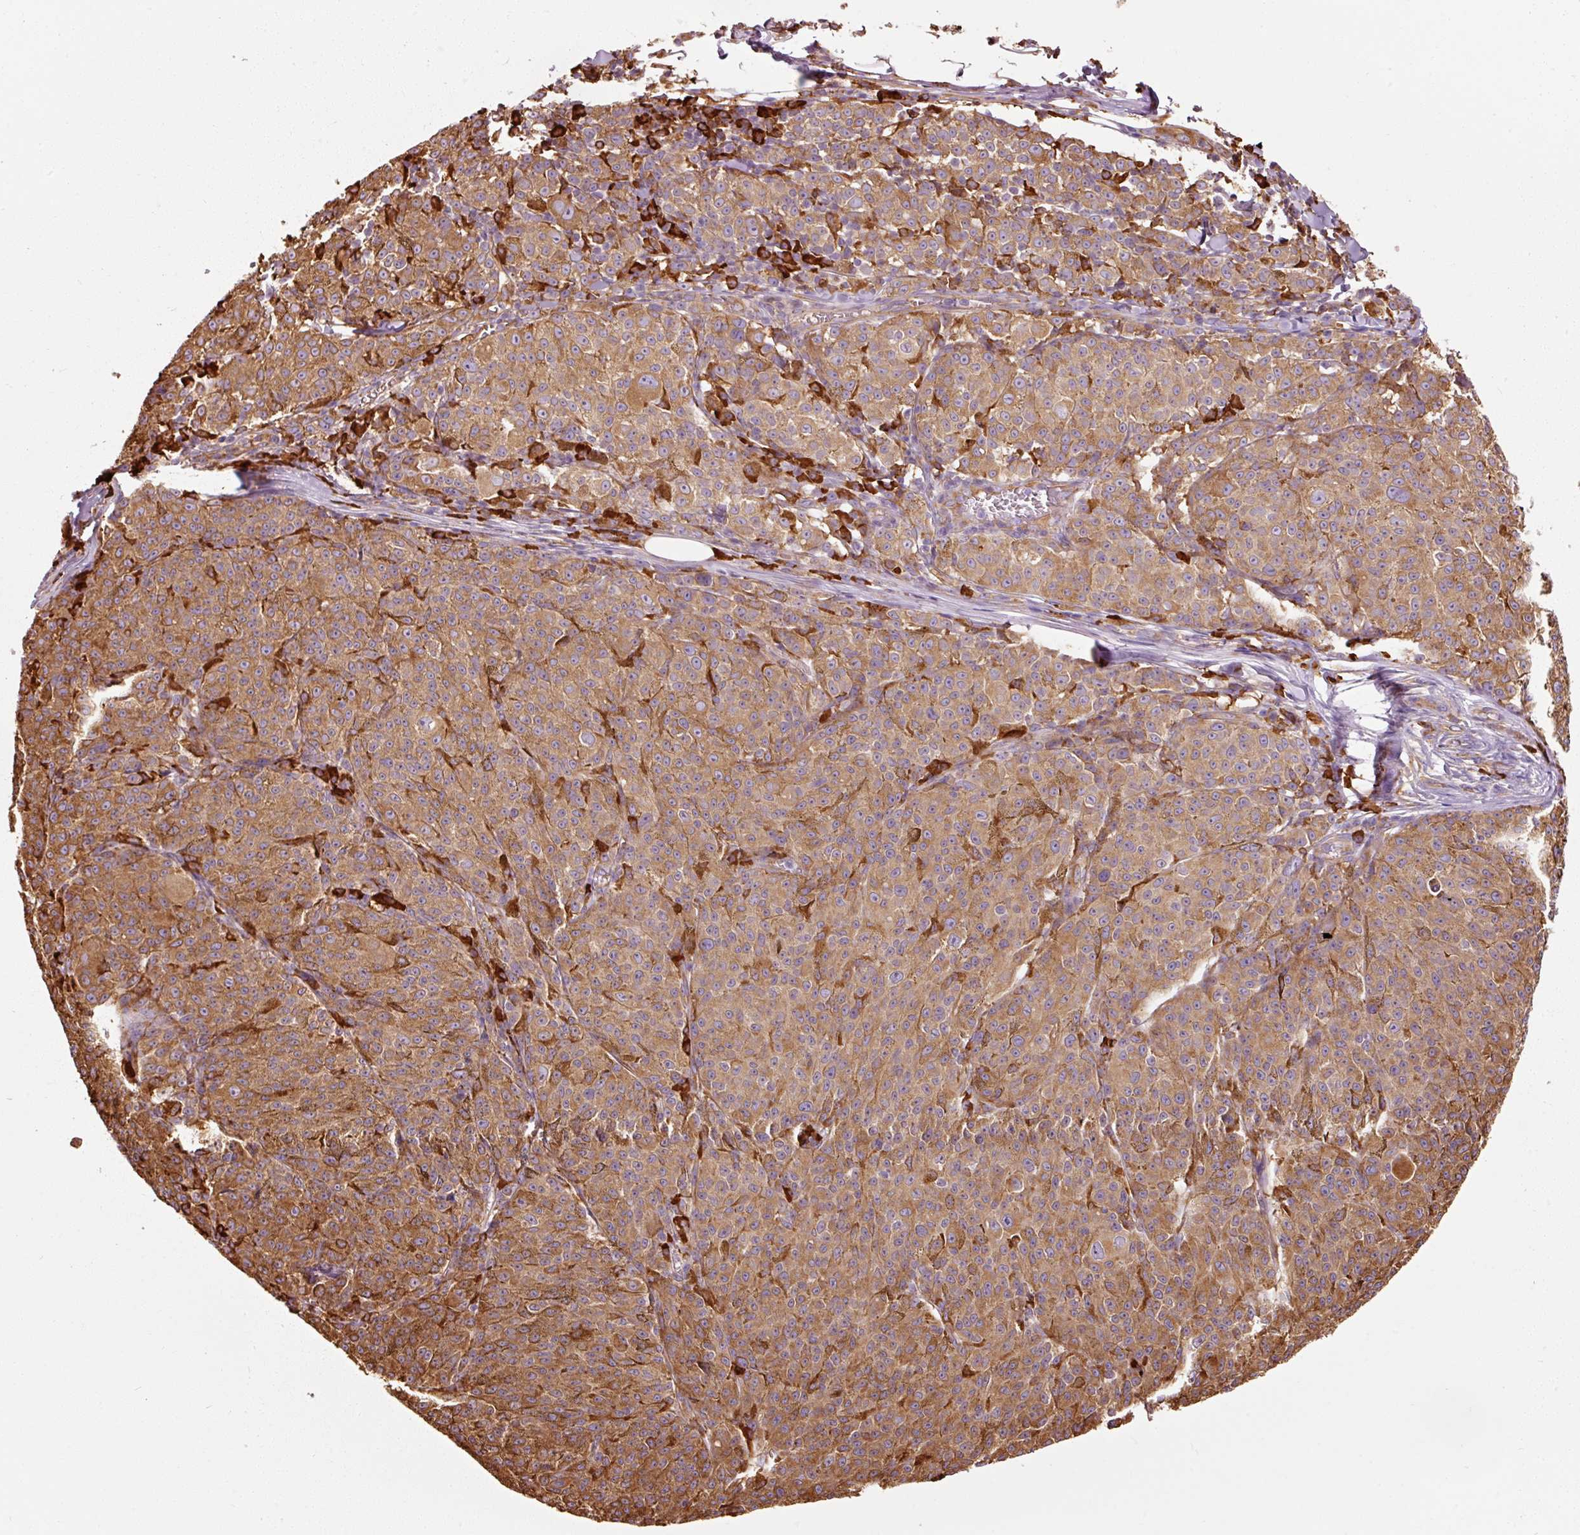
{"staining": {"intensity": "strong", "quantity": ">75%", "location": "cytoplasmic/membranous"}, "tissue": "melanoma", "cell_type": "Tumor cells", "image_type": "cancer", "snomed": [{"axis": "morphology", "description": "Malignant melanoma, NOS"}, {"axis": "topography", "description": "Skin"}], "caption": "The histopathology image displays staining of melanoma, revealing strong cytoplasmic/membranous protein staining (brown color) within tumor cells.", "gene": "KLC1", "patient": {"sex": "female", "age": 52}}